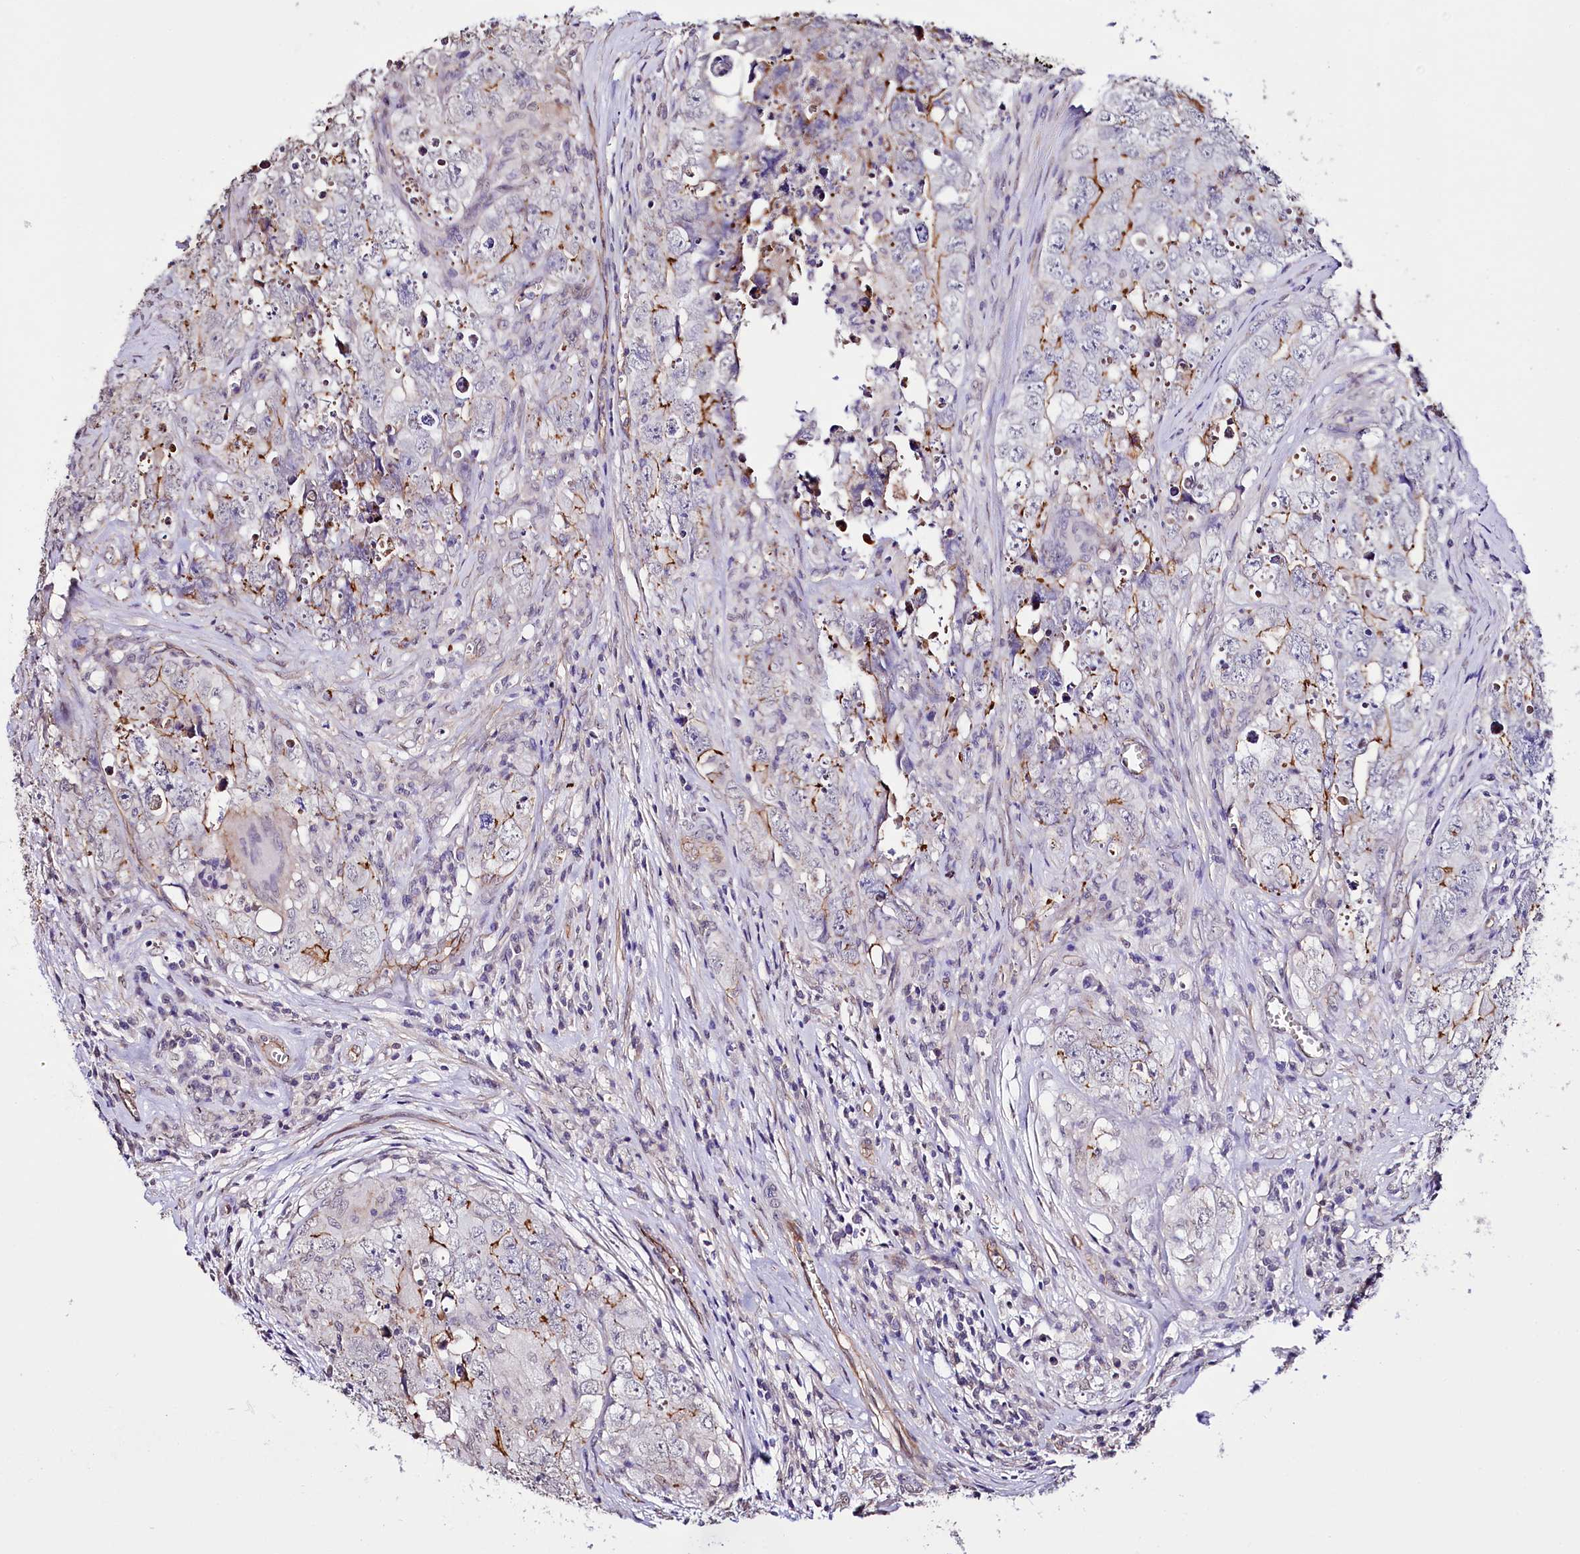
{"staining": {"intensity": "moderate", "quantity": "<25%", "location": "cytoplasmic/membranous"}, "tissue": "testis cancer", "cell_type": "Tumor cells", "image_type": "cancer", "snomed": [{"axis": "morphology", "description": "Seminoma, NOS"}, {"axis": "morphology", "description": "Carcinoma, Embryonal, NOS"}, {"axis": "topography", "description": "Testis"}], "caption": "This is an image of immunohistochemistry (IHC) staining of testis cancer (seminoma), which shows moderate positivity in the cytoplasmic/membranous of tumor cells.", "gene": "ST7", "patient": {"sex": "male", "age": 43}}